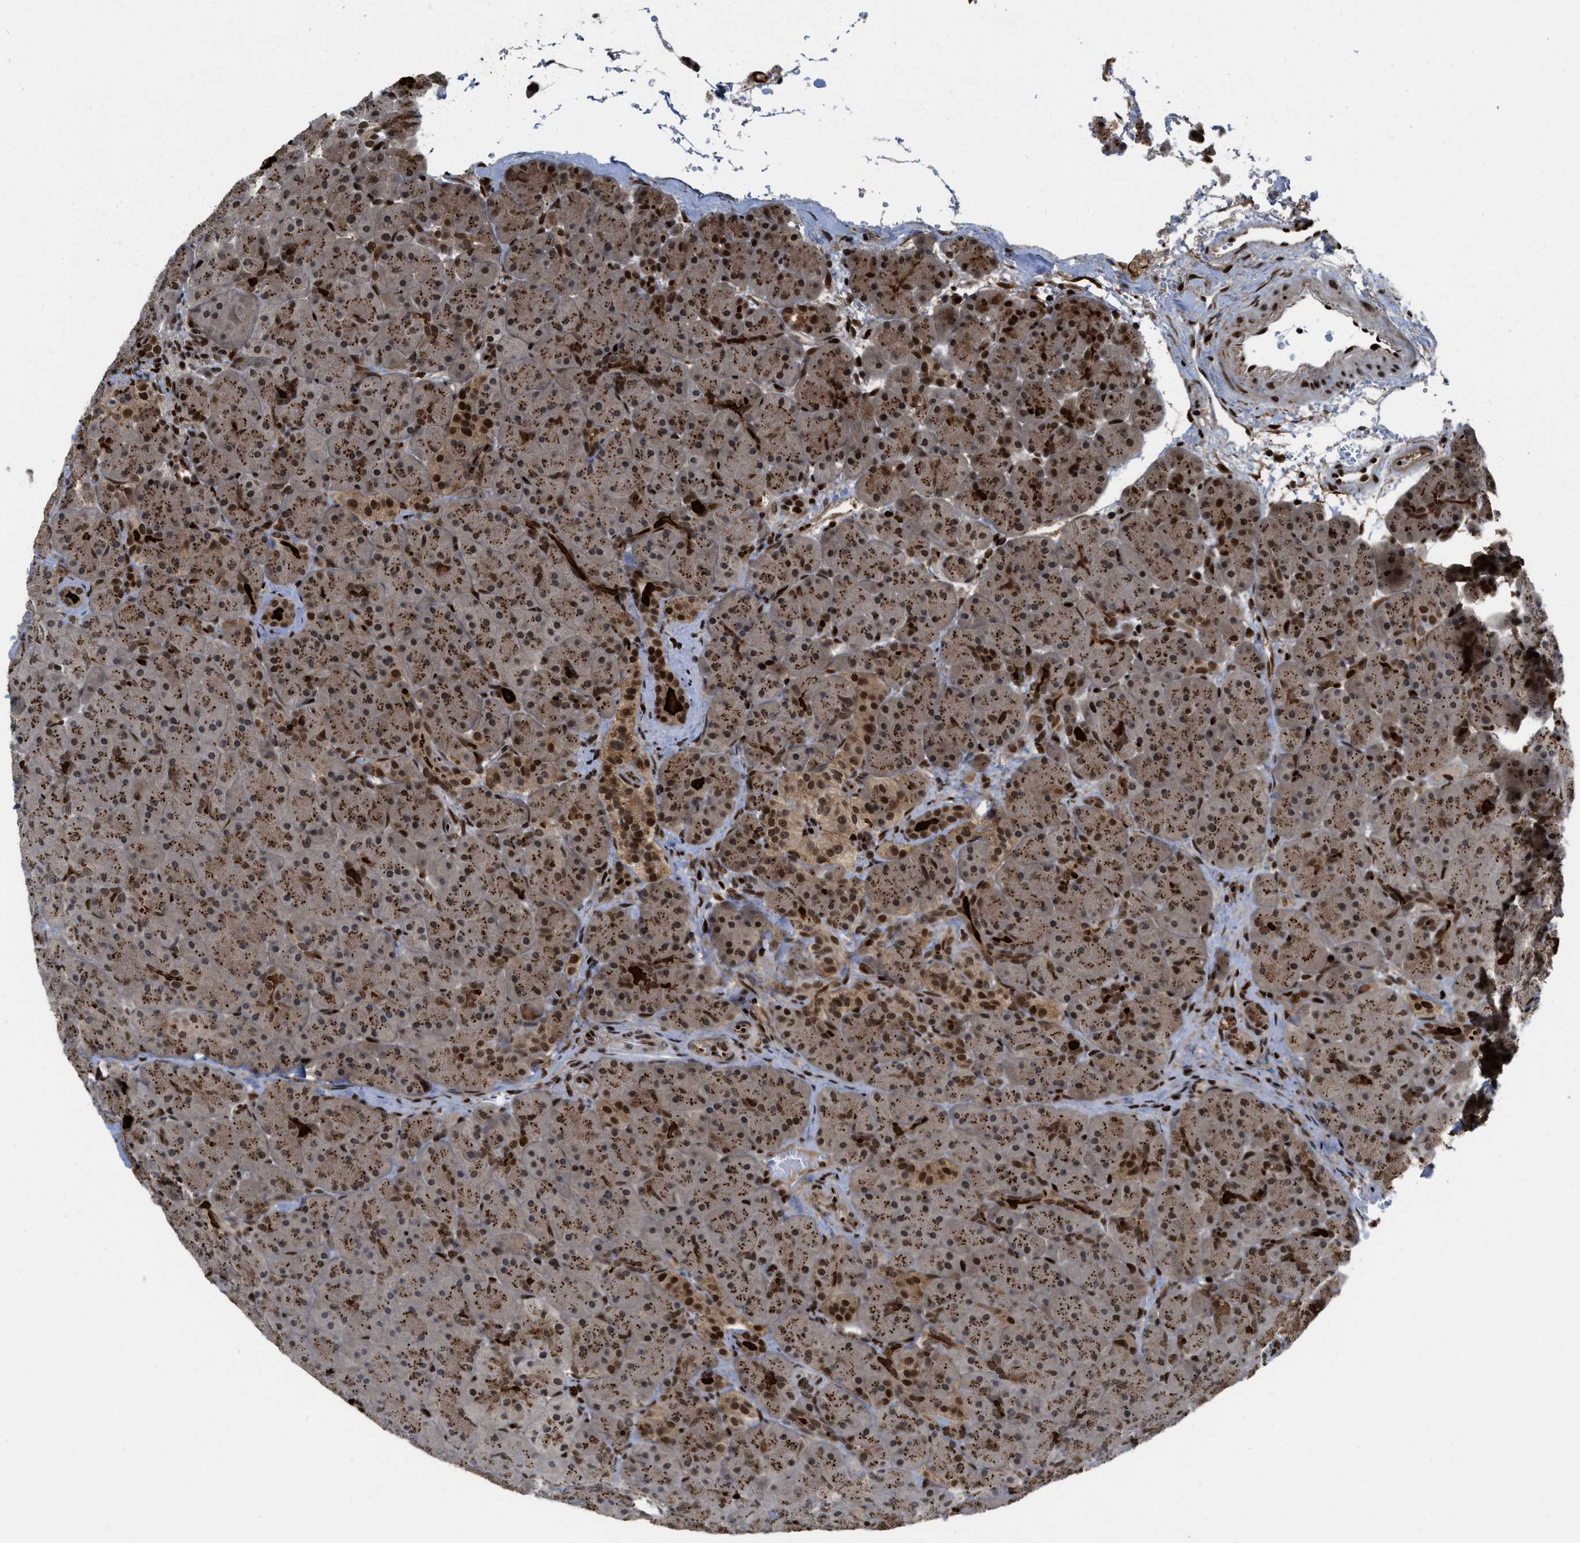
{"staining": {"intensity": "strong", "quantity": "25%-75%", "location": "cytoplasmic/membranous,nuclear"}, "tissue": "pancreas", "cell_type": "Exocrine glandular cells", "image_type": "normal", "snomed": [{"axis": "morphology", "description": "Normal tissue, NOS"}, {"axis": "topography", "description": "Pancreas"}], "caption": "Brown immunohistochemical staining in normal pancreas shows strong cytoplasmic/membranous,nuclear positivity in approximately 25%-75% of exocrine glandular cells. The staining was performed using DAB (3,3'-diaminobenzidine) to visualize the protein expression in brown, while the nuclei were stained in blue with hematoxylin (Magnification: 20x).", "gene": "RFX5", "patient": {"sex": "male", "age": 66}}